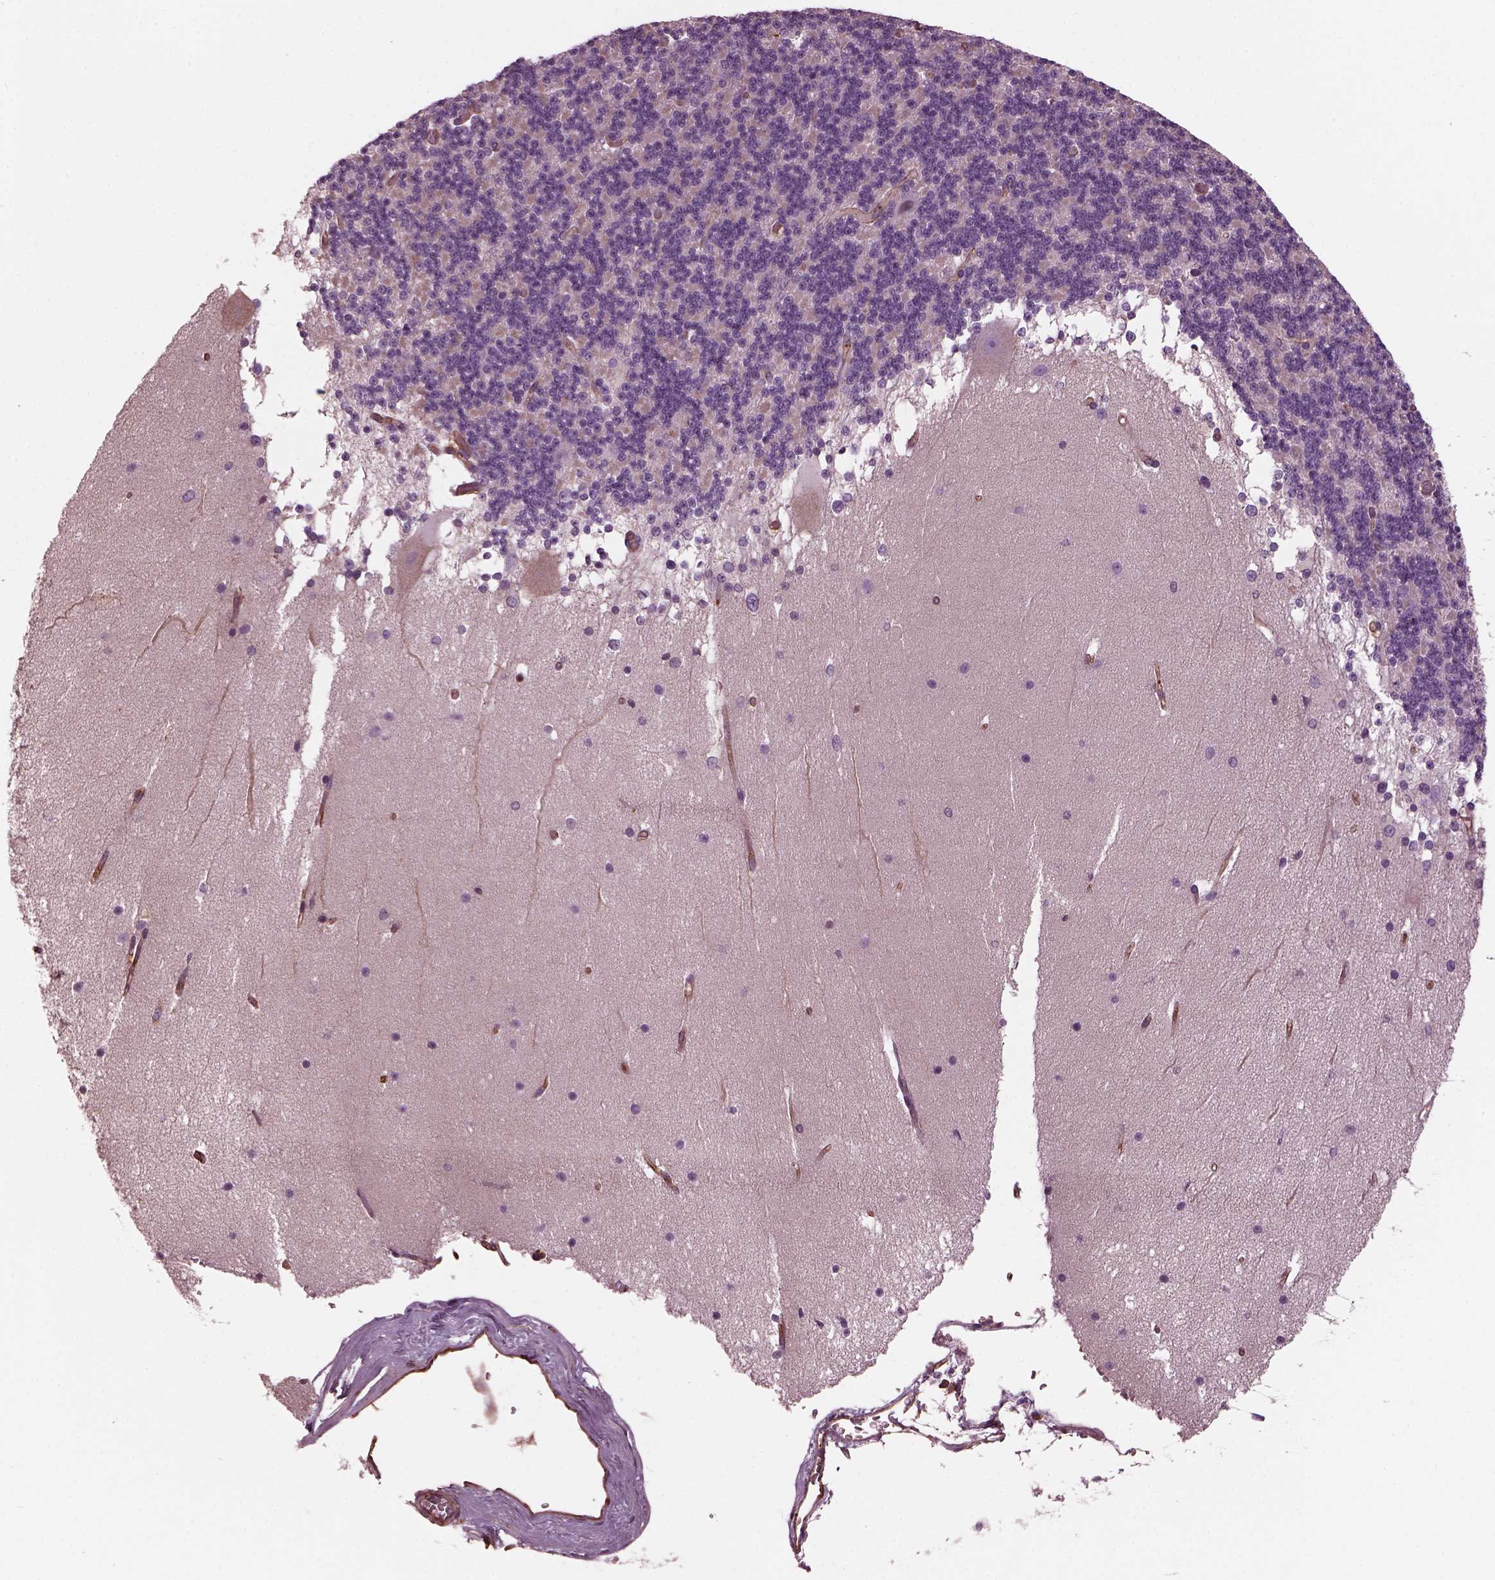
{"staining": {"intensity": "negative", "quantity": "none", "location": "none"}, "tissue": "cerebellum", "cell_type": "Cells in granular layer", "image_type": "normal", "snomed": [{"axis": "morphology", "description": "Normal tissue, NOS"}, {"axis": "topography", "description": "Cerebellum"}], "caption": "Cells in granular layer are negative for protein expression in unremarkable human cerebellum. (DAB immunohistochemistry, high magnification).", "gene": "MYL1", "patient": {"sex": "female", "age": 19}}